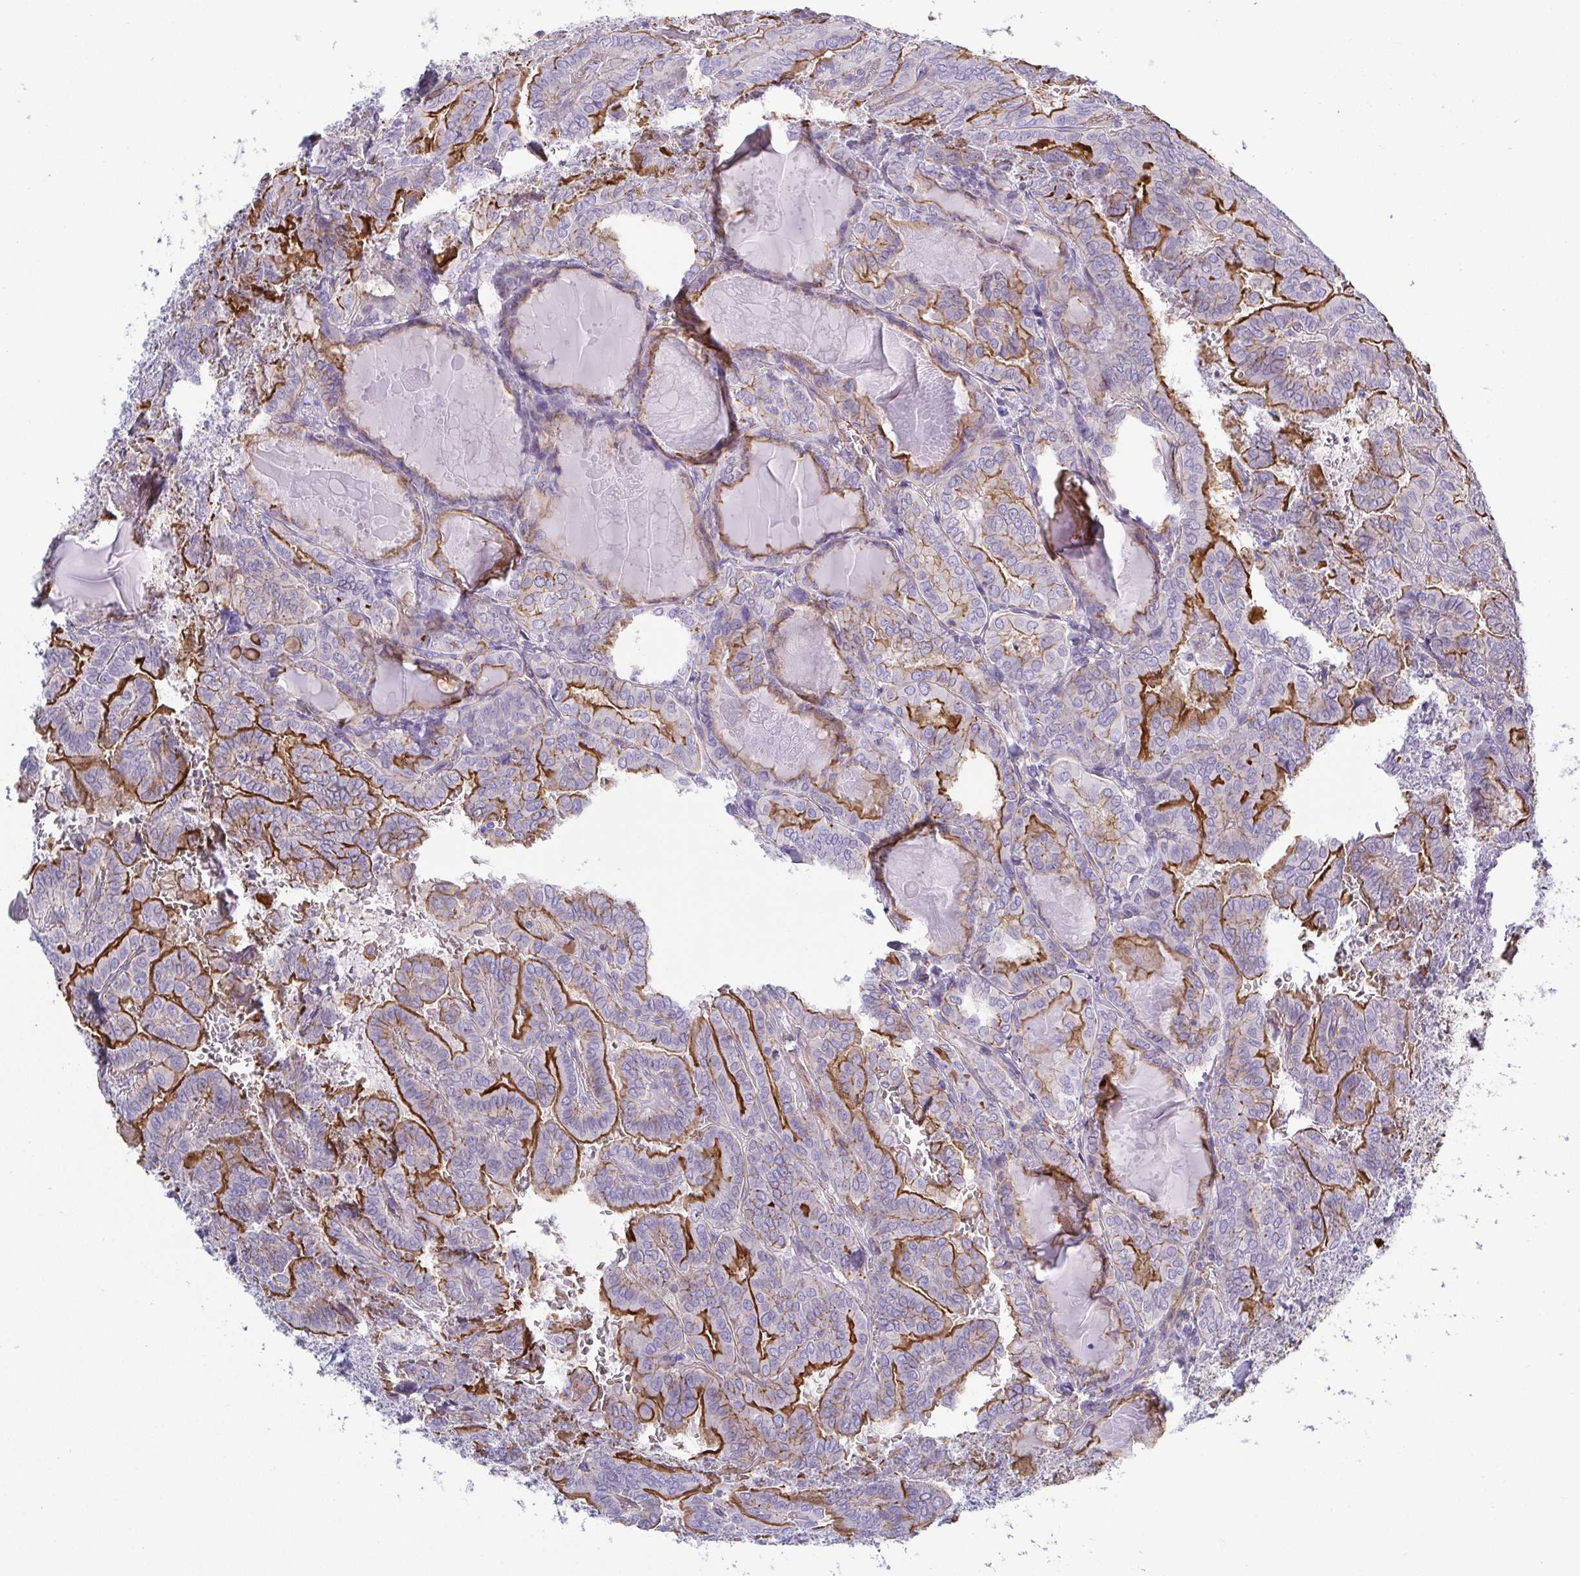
{"staining": {"intensity": "moderate", "quantity": "25%-75%", "location": "cytoplasmic/membranous"}, "tissue": "thyroid cancer", "cell_type": "Tumor cells", "image_type": "cancer", "snomed": [{"axis": "morphology", "description": "Papillary adenocarcinoma, NOS"}, {"axis": "topography", "description": "Thyroid gland"}], "caption": "Papillary adenocarcinoma (thyroid) stained with a protein marker exhibits moderate staining in tumor cells.", "gene": "LIMA1", "patient": {"sex": "female", "age": 46}}